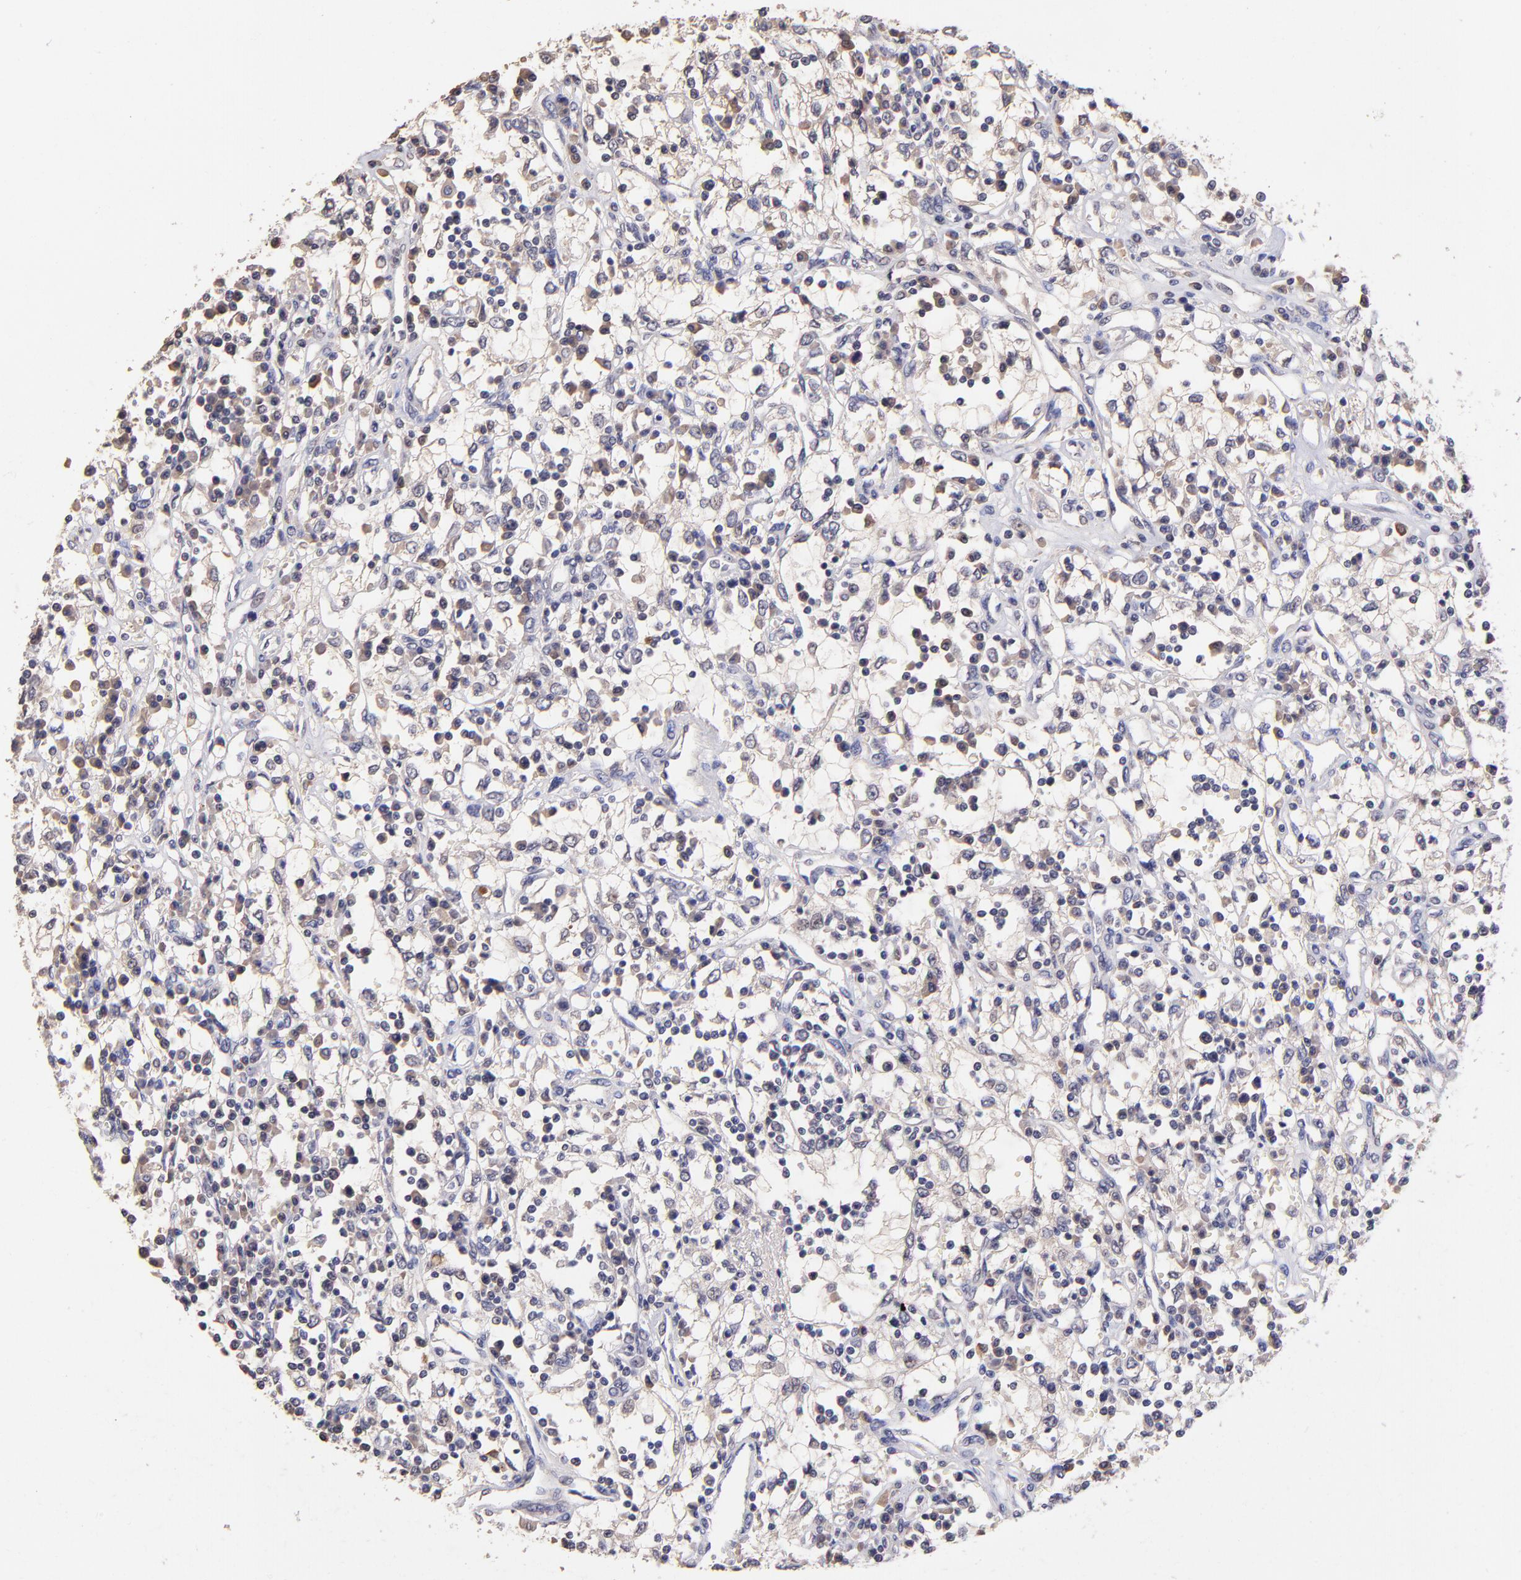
{"staining": {"intensity": "negative", "quantity": "none", "location": "none"}, "tissue": "renal cancer", "cell_type": "Tumor cells", "image_type": "cancer", "snomed": [{"axis": "morphology", "description": "Adenocarcinoma, NOS"}, {"axis": "topography", "description": "Kidney"}], "caption": "Histopathology image shows no significant protein expression in tumor cells of renal adenocarcinoma.", "gene": "RNASEL", "patient": {"sex": "male", "age": 82}}